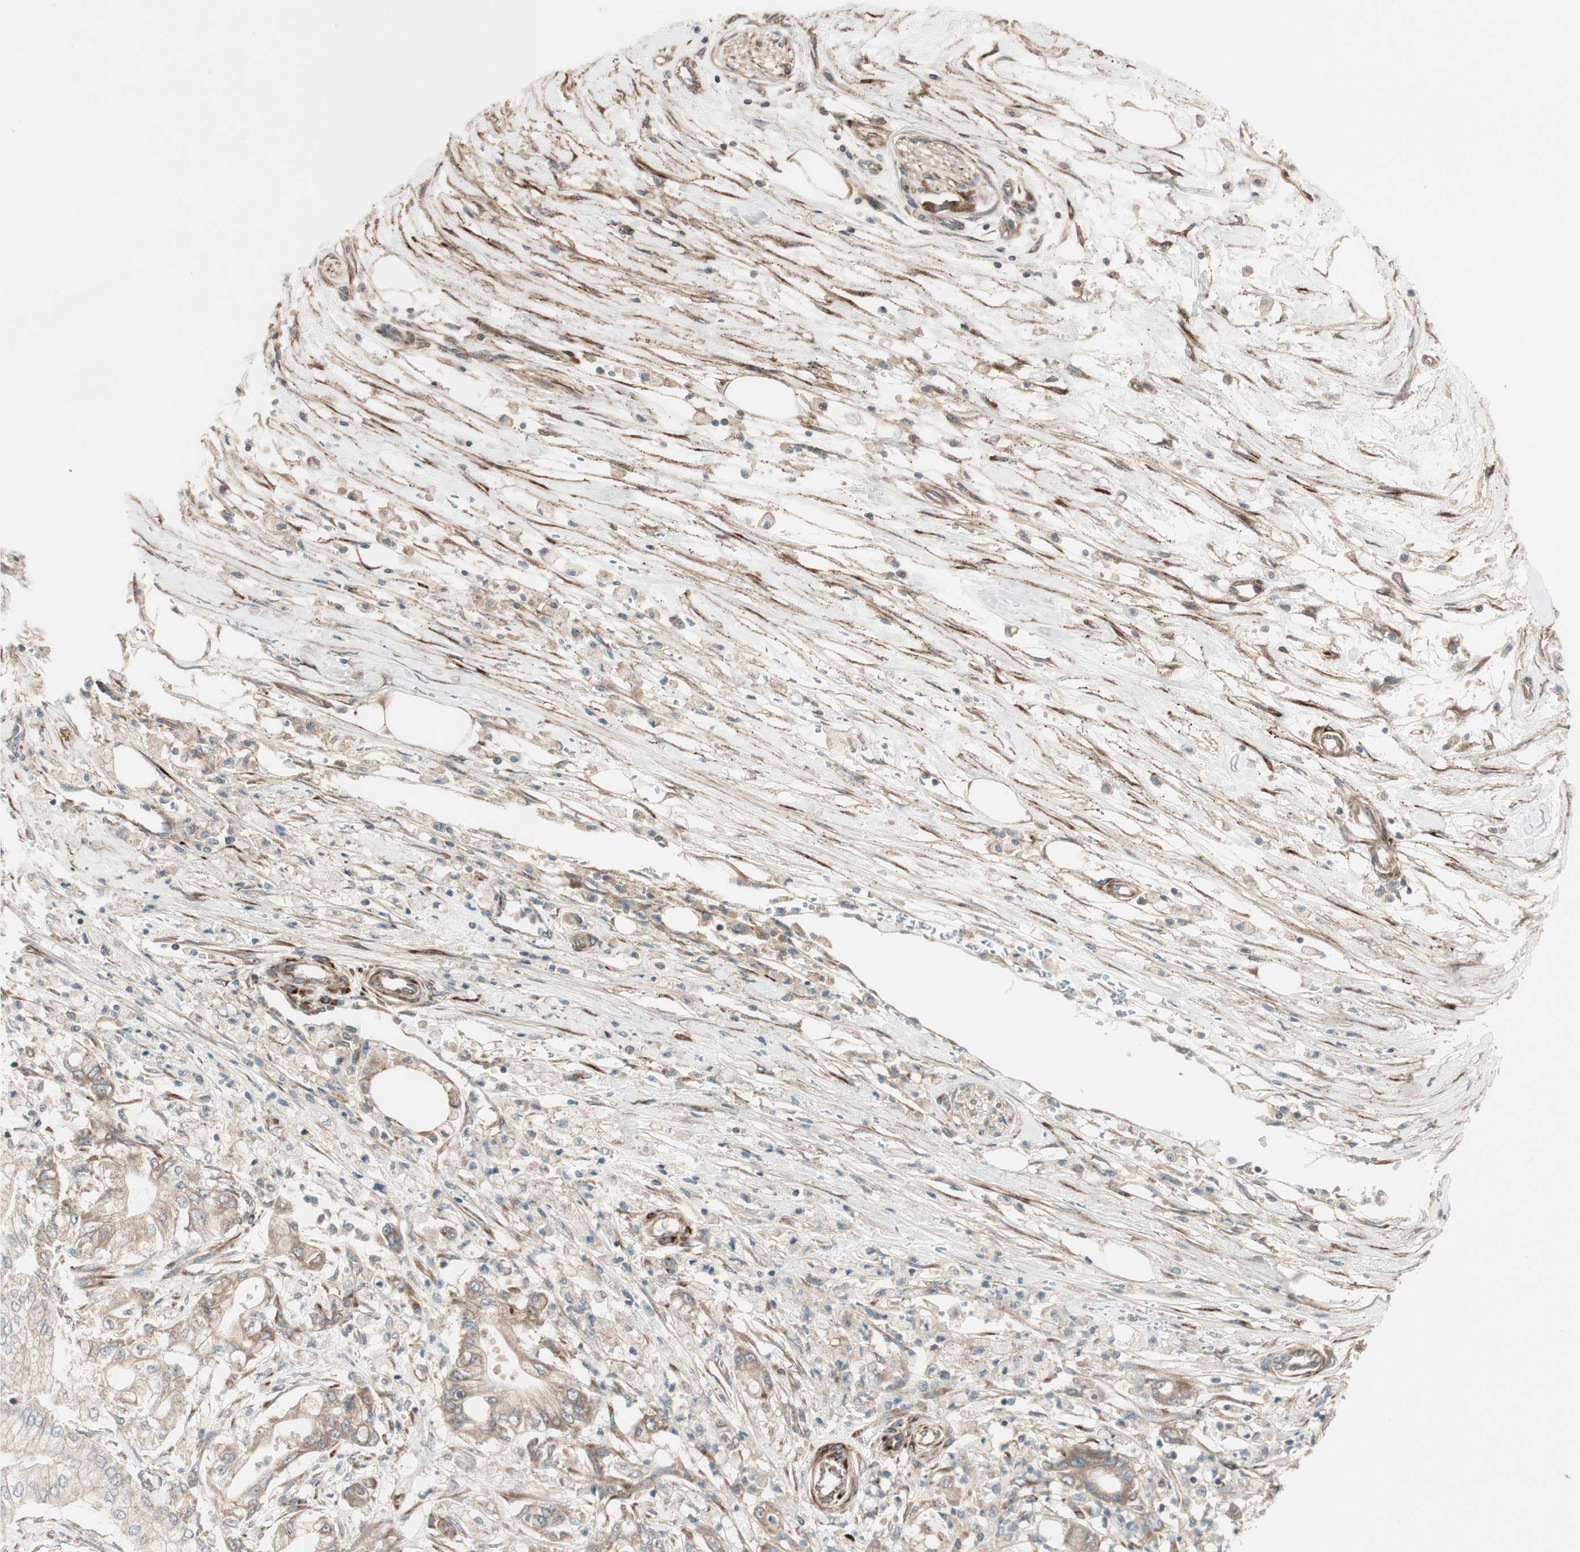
{"staining": {"intensity": "weak", "quantity": ">75%", "location": "cytoplasmic/membranous"}, "tissue": "pancreatic cancer", "cell_type": "Tumor cells", "image_type": "cancer", "snomed": [{"axis": "morphology", "description": "Adenocarcinoma, NOS"}, {"axis": "topography", "description": "Pancreas"}], "caption": "The photomicrograph demonstrates staining of pancreatic adenocarcinoma, revealing weak cytoplasmic/membranous protein expression (brown color) within tumor cells.", "gene": "PPP2R5E", "patient": {"sex": "male", "age": 70}}